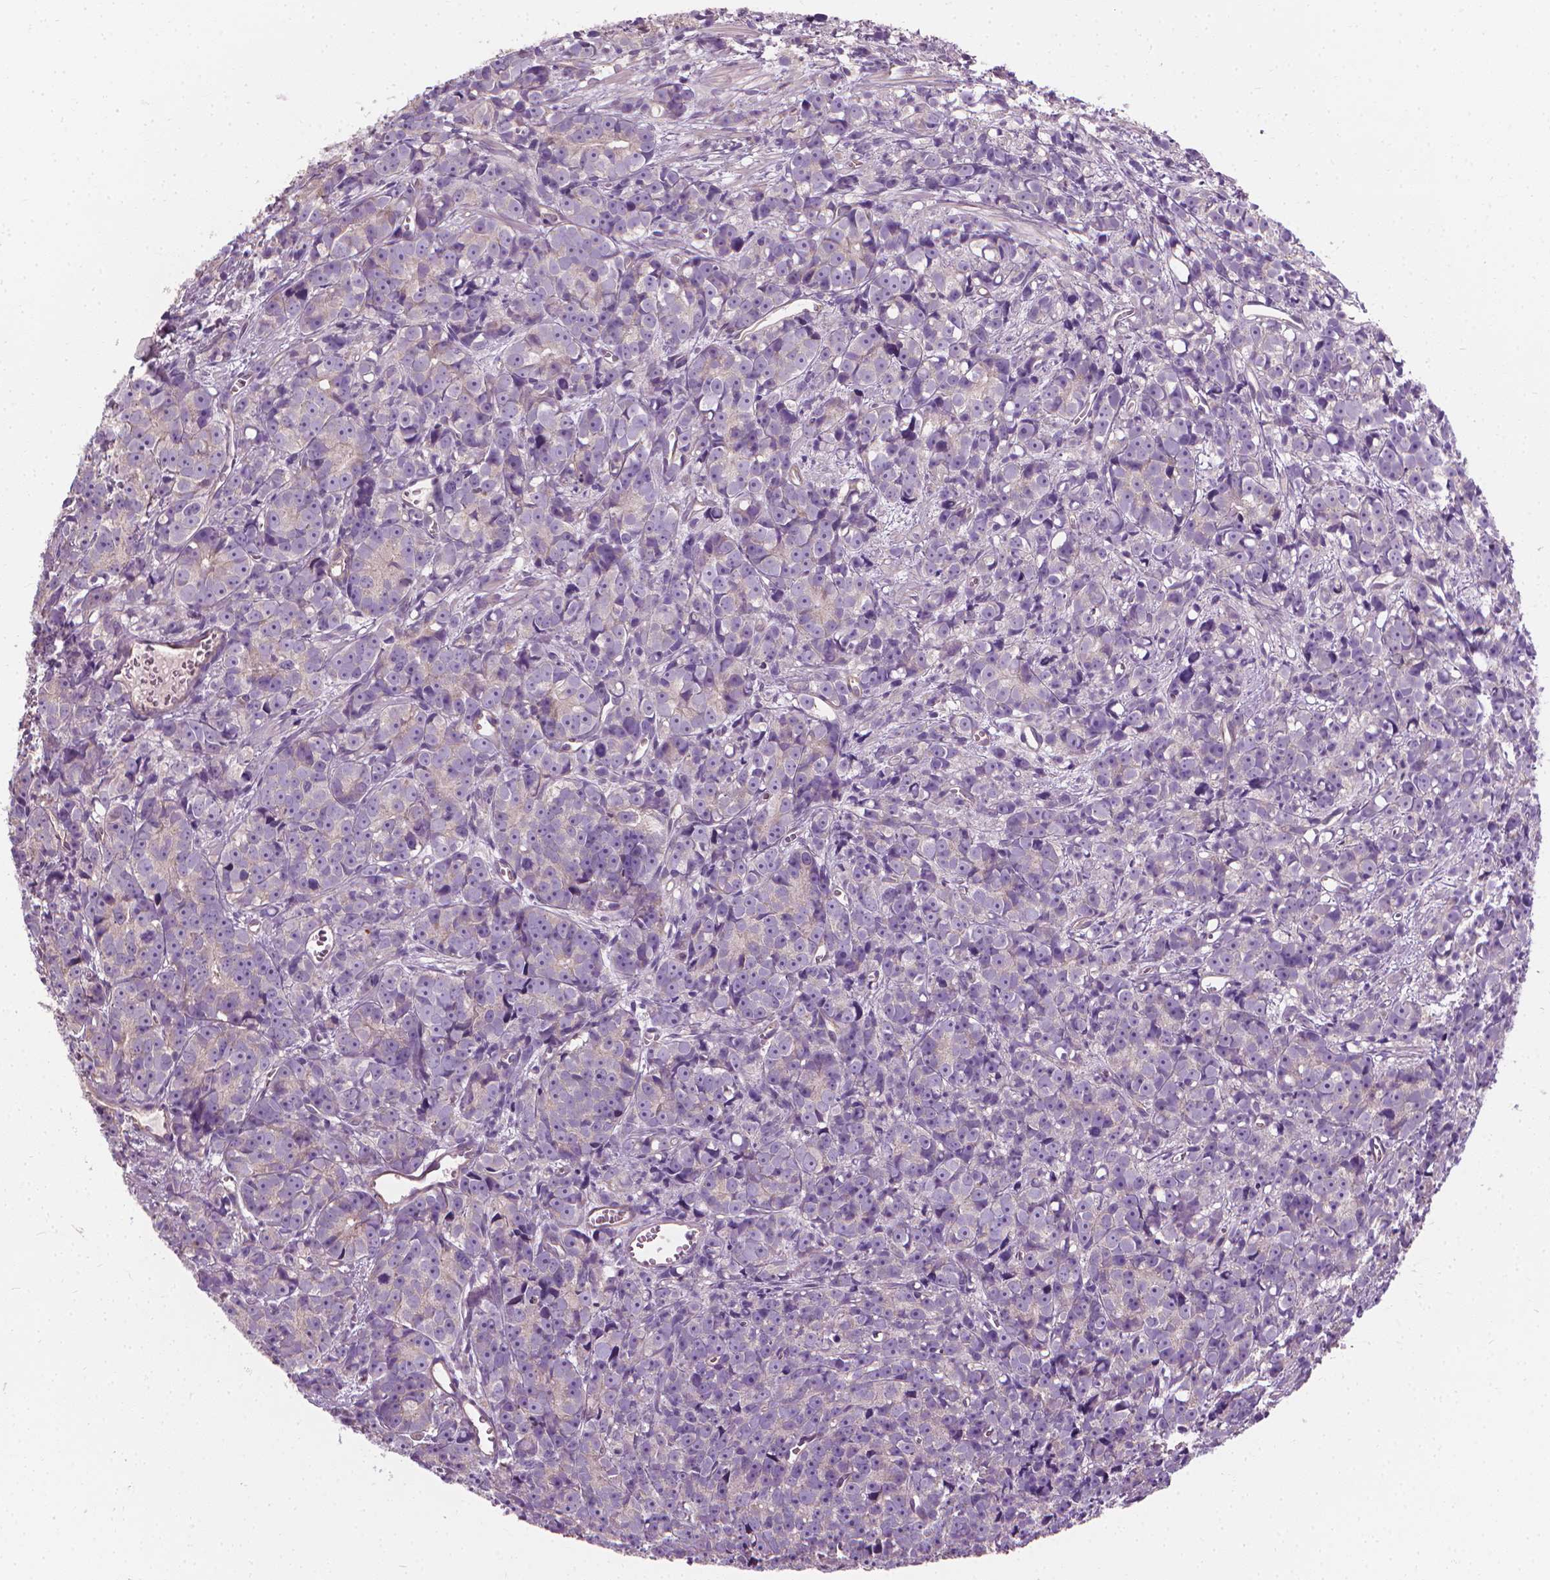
{"staining": {"intensity": "negative", "quantity": "none", "location": "none"}, "tissue": "prostate cancer", "cell_type": "Tumor cells", "image_type": "cancer", "snomed": [{"axis": "morphology", "description": "Adenocarcinoma, High grade"}, {"axis": "topography", "description": "Prostate"}], "caption": "DAB immunohistochemical staining of prostate cancer shows no significant staining in tumor cells.", "gene": "RIIAD1", "patient": {"sex": "male", "age": 77}}